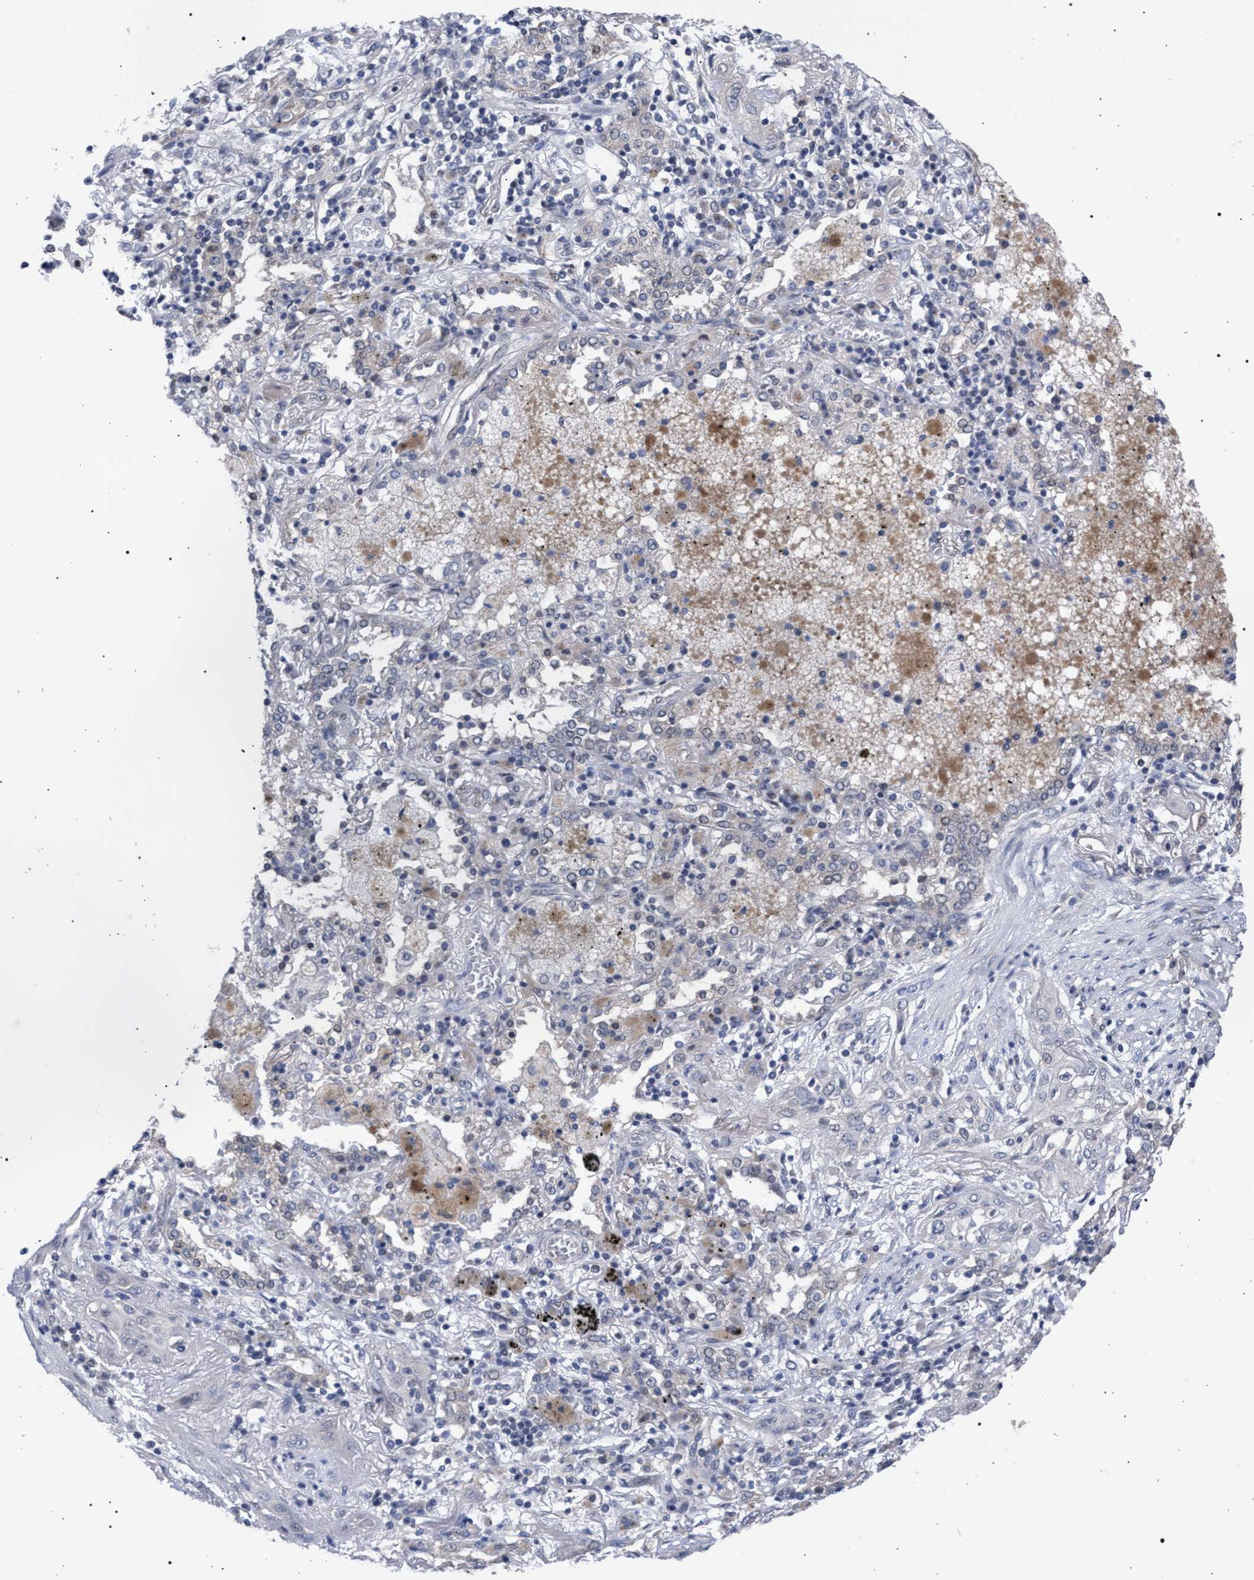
{"staining": {"intensity": "negative", "quantity": "none", "location": "none"}, "tissue": "lung cancer", "cell_type": "Tumor cells", "image_type": "cancer", "snomed": [{"axis": "morphology", "description": "Squamous cell carcinoma, NOS"}, {"axis": "topography", "description": "Lung"}], "caption": "Tumor cells are negative for protein expression in human lung cancer.", "gene": "GOLGA2", "patient": {"sex": "female", "age": 47}}